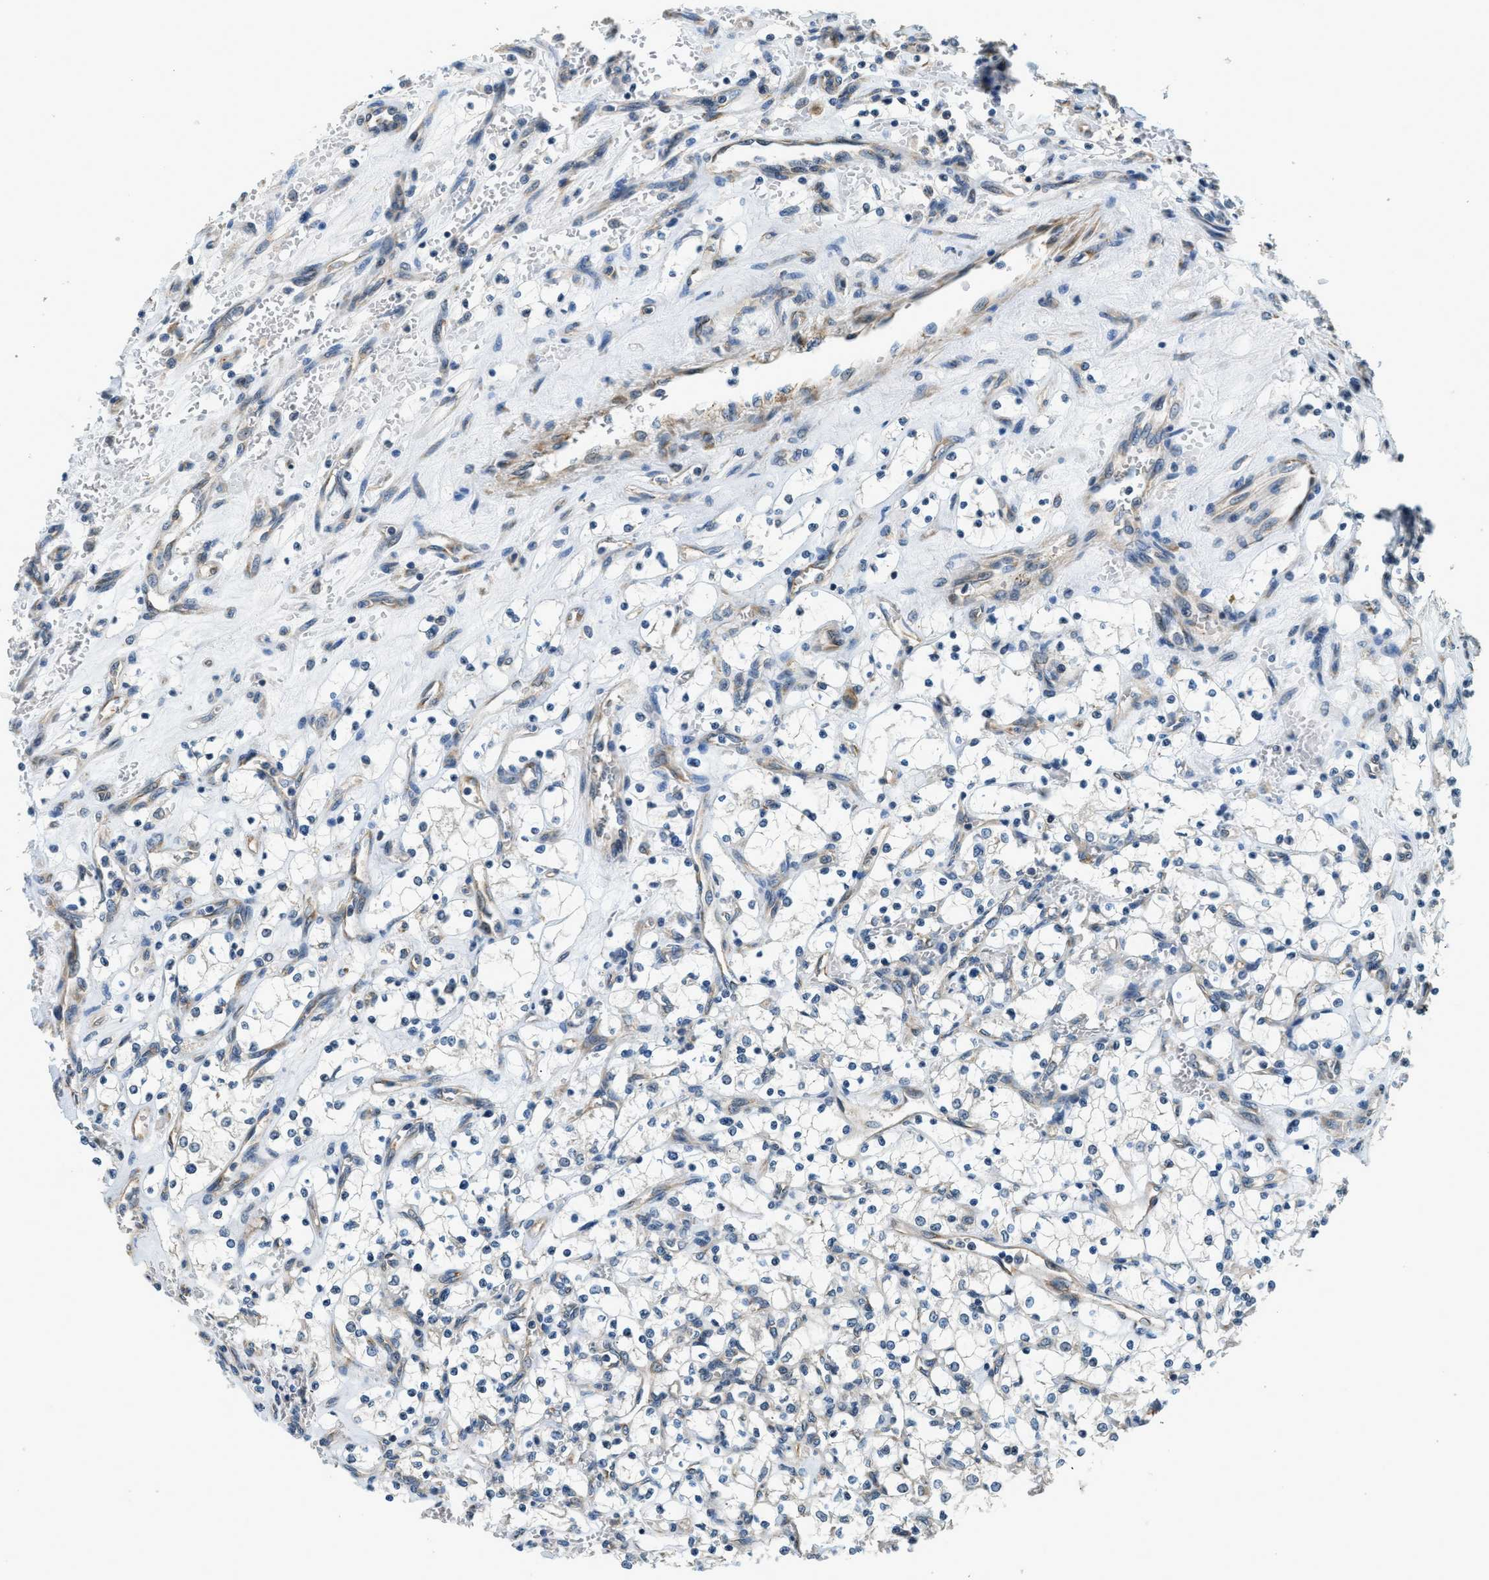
{"staining": {"intensity": "negative", "quantity": "none", "location": "none"}, "tissue": "renal cancer", "cell_type": "Tumor cells", "image_type": "cancer", "snomed": [{"axis": "morphology", "description": "Adenocarcinoma, NOS"}, {"axis": "topography", "description": "Kidney"}], "caption": "A photomicrograph of human renal cancer is negative for staining in tumor cells. (DAB IHC, high magnification).", "gene": "ALOX12", "patient": {"sex": "female", "age": 69}}